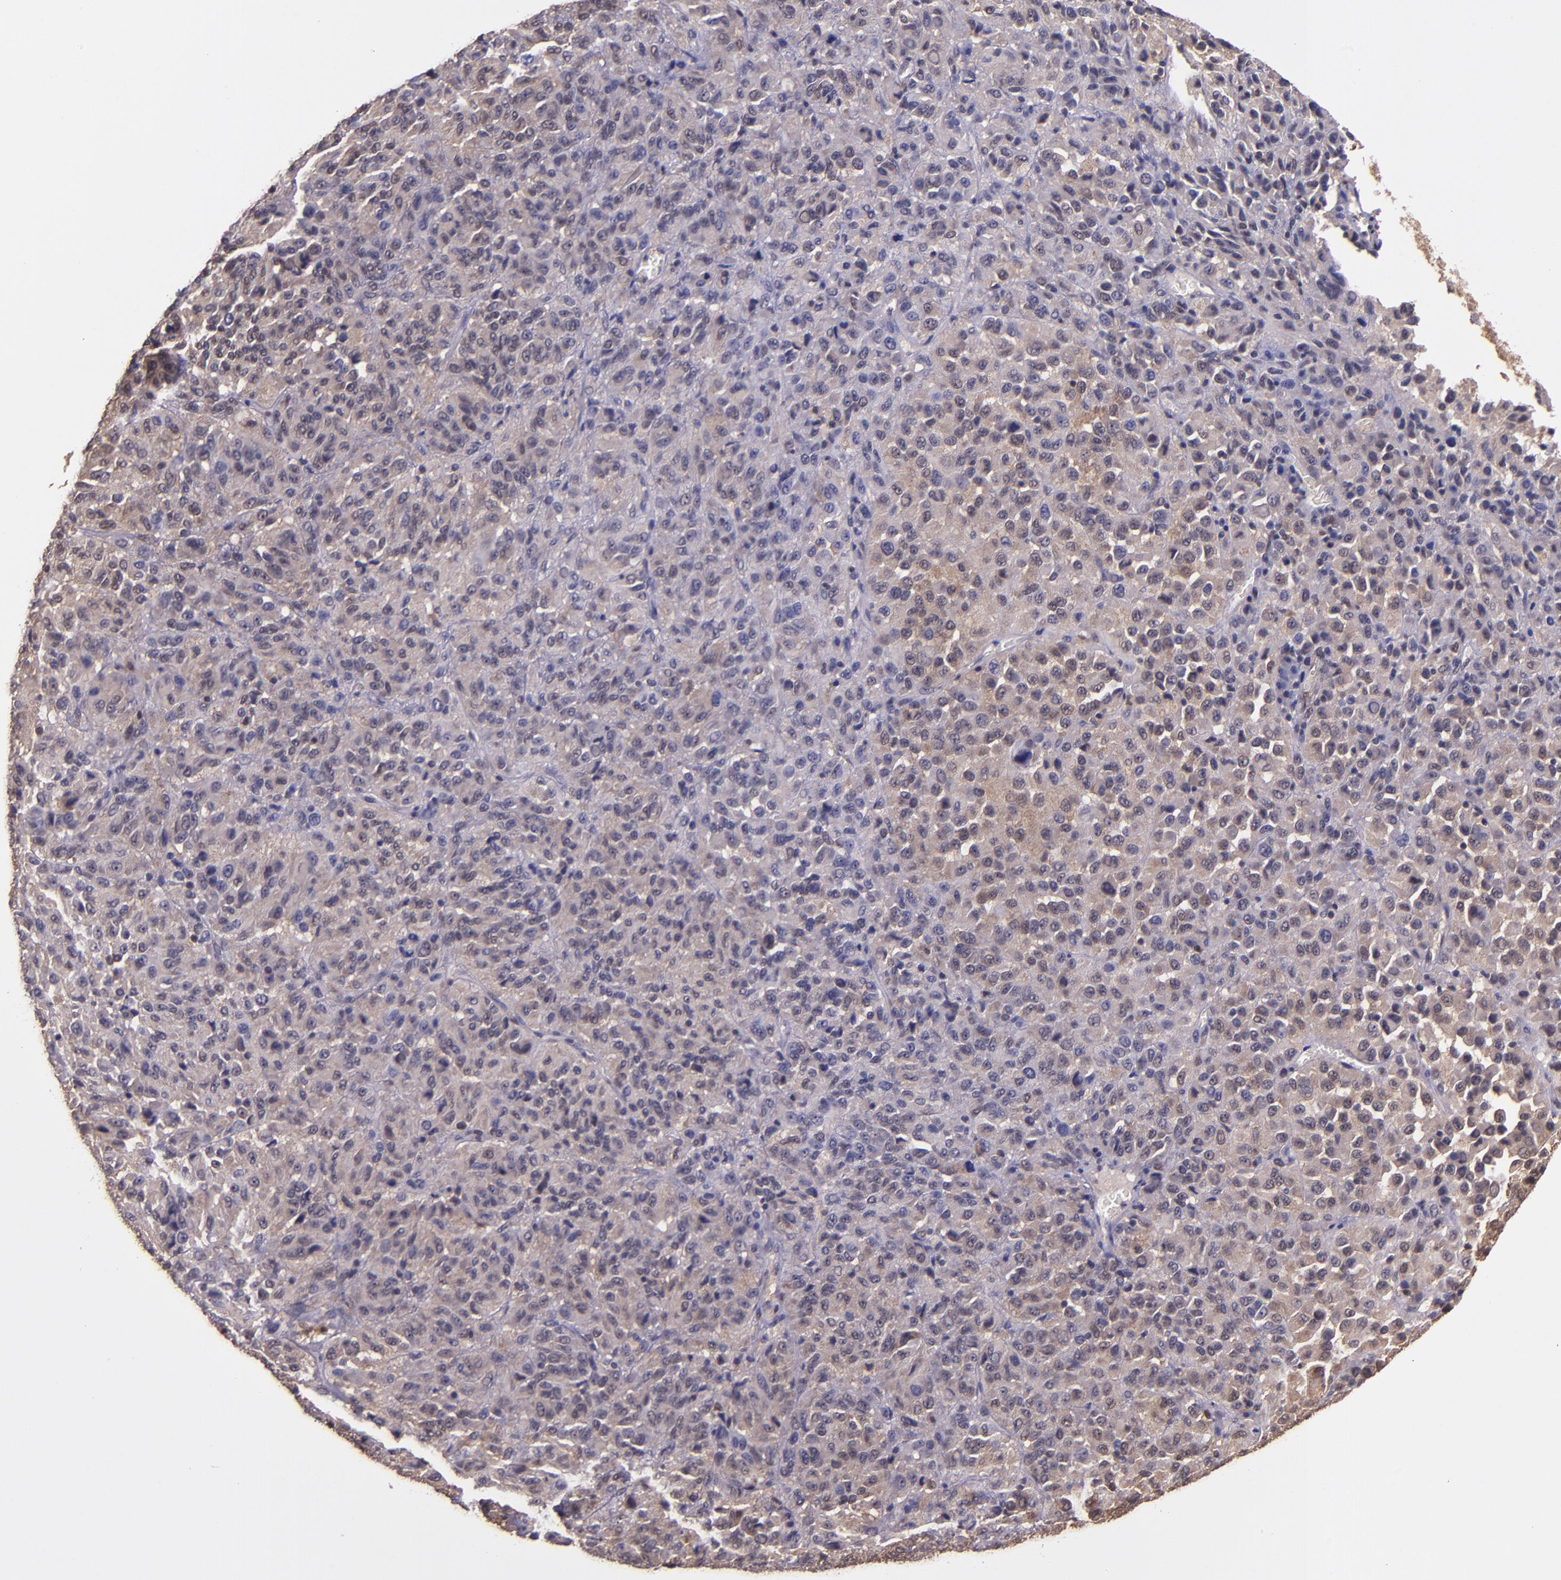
{"staining": {"intensity": "weak", "quantity": ">75%", "location": "cytoplasmic/membranous,nuclear"}, "tissue": "melanoma", "cell_type": "Tumor cells", "image_type": "cancer", "snomed": [{"axis": "morphology", "description": "Malignant melanoma, Metastatic site"}, {"axis": "topography", "description": "Lung"}], "caption": "Melanoma stained with immunohistochemistry exhibits weak cytoplasmic/membranous and nuclear expression in approximately >75% of tumor cells. The staining is performed using DAB (3,3'-diaminobenzidine) brown chromogen to label protein expression. The nuclei are counter-stained blue using hematoxylin.", "gene": "STAT6", "patient": {"sex": "male", "age": 64}}